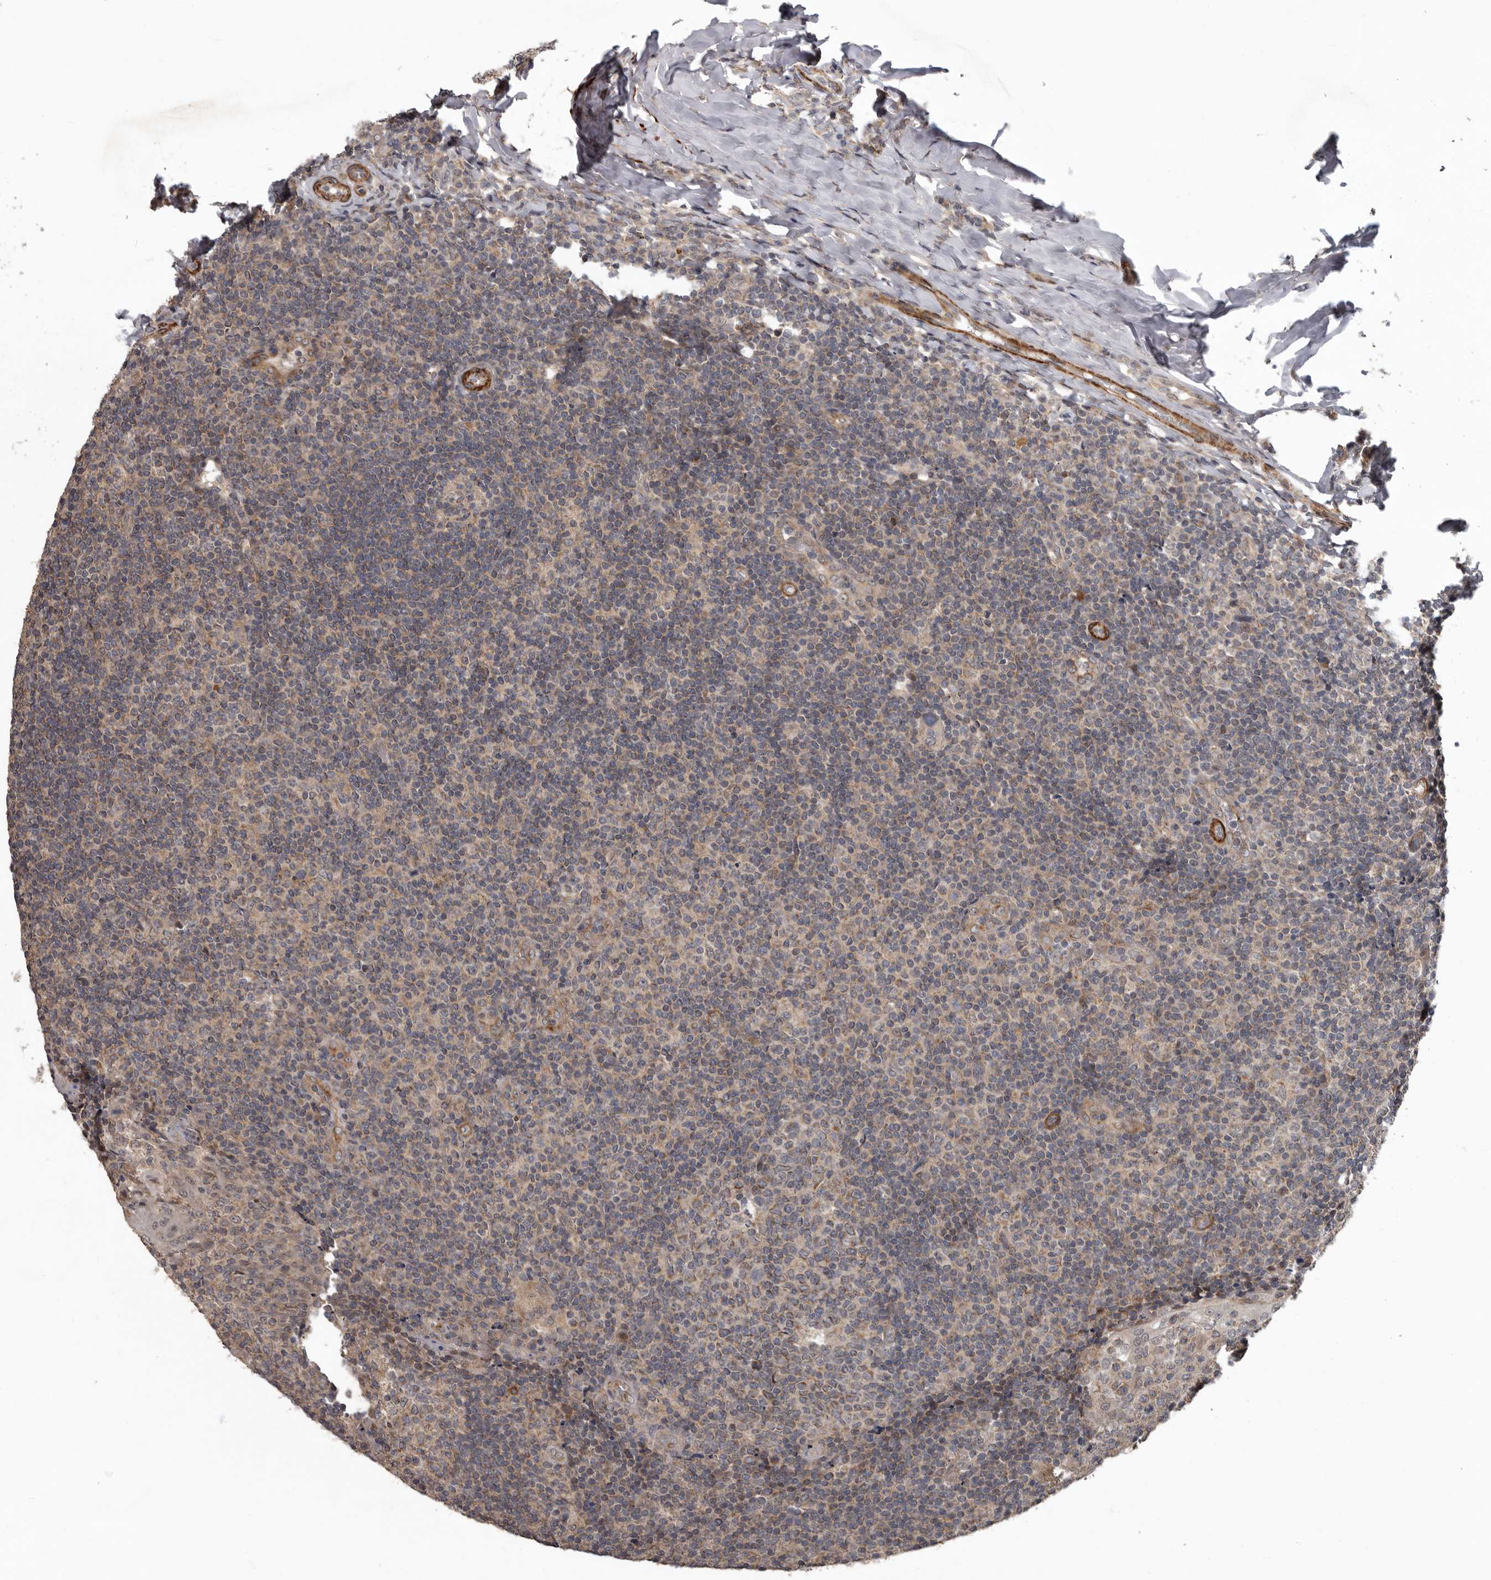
{"staining": {"intensity": "weak", "quantity": "<25%", "location": "cytoplasmic/membranous"}, "tissue": "tonsil", "cell_type": "Germinal center cells", "image_type": "normal", "snomed": [{"axis": "morphology", "description": "Normal tissue, NOS"}, {"axis": "topography", "description": "Tonsil"}], "caption": "High power microscopy image of an IHC image of unremarkable tonsil, revealing no significant positivity in germinal center cells.", "gene": "FGFR4", "patient": {"sex": "female", "age": 19}}